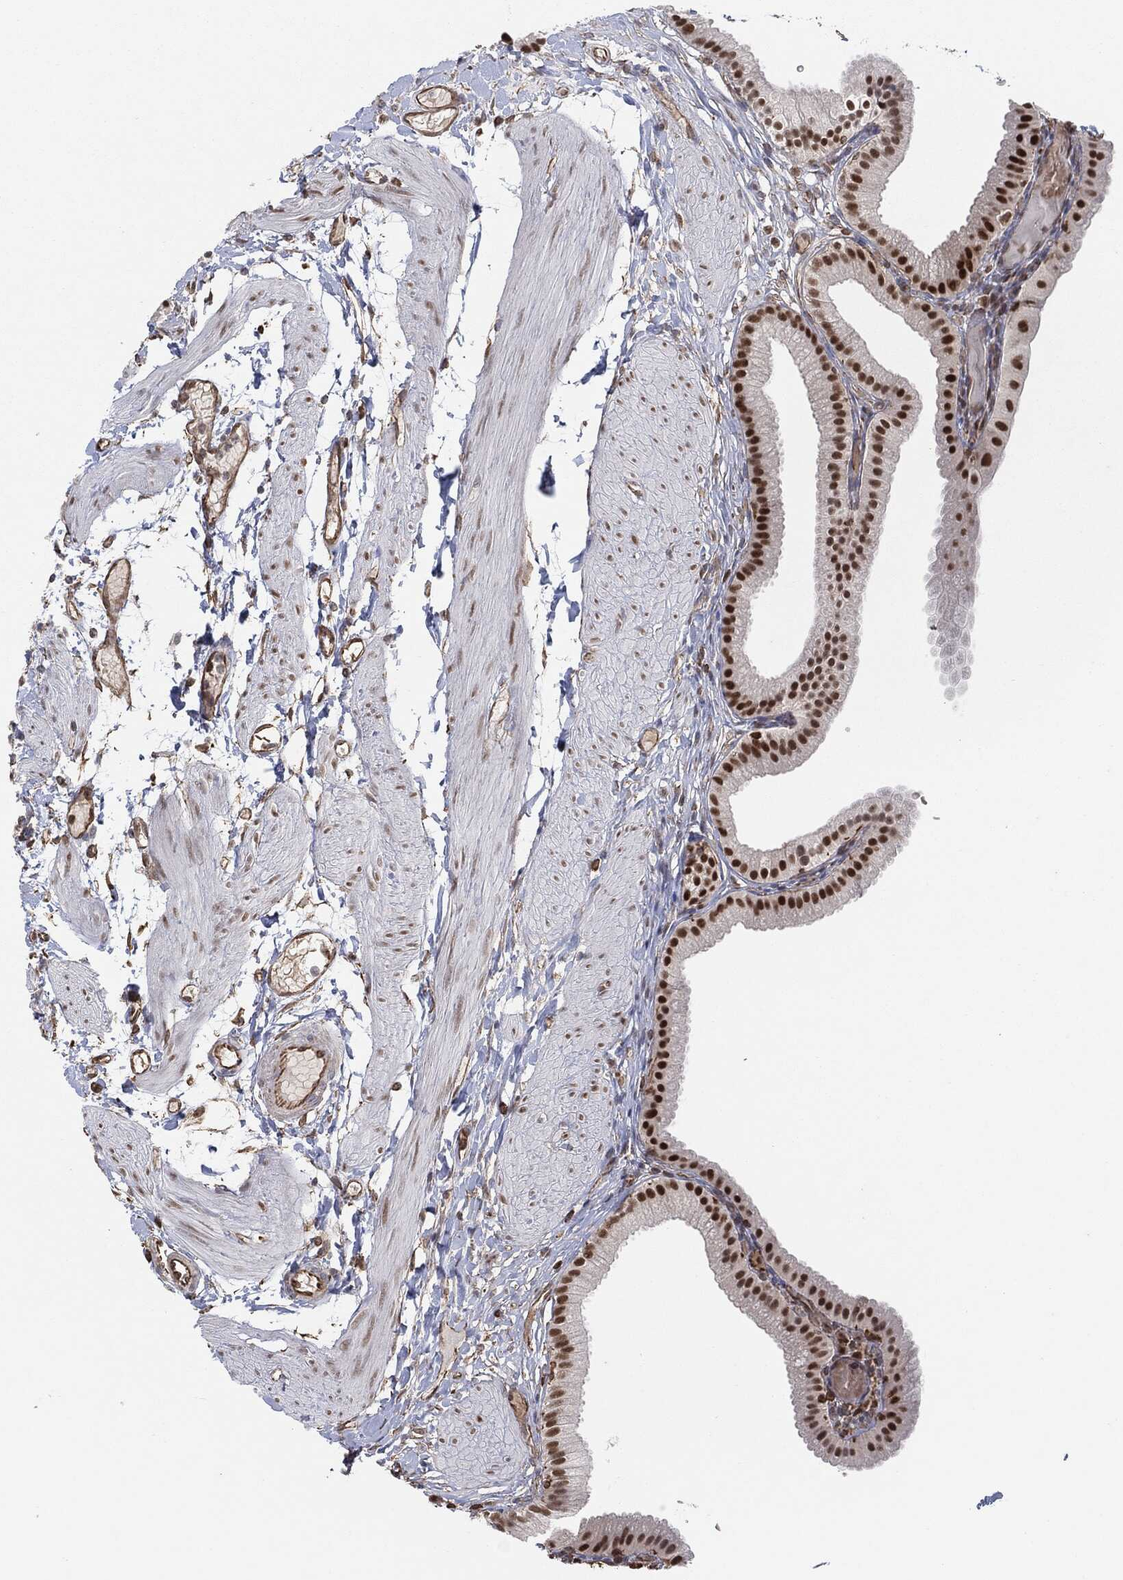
{"staining": {"intensity": "strong", "quantity": ">75%", "location": "nuclear"}, "tissue": "gallbladder", "cell_type": "Glandular cells", "image_type": "normal", "snomed": [{"axis": "morphology", "description": "Normal tissue, NOS"}, {"axis": "topography", "description": "Gallbladder"}, {"axis": "topography", "description": "Peripheral nerve tissue"}], "caption": "Immunohistochemical staining of normal gallbladder reveals strong nuclear protein staining in about >75% of glandular cells.", "gene": "TP53RK", "patient": {"sex": "female", "age": 45}}